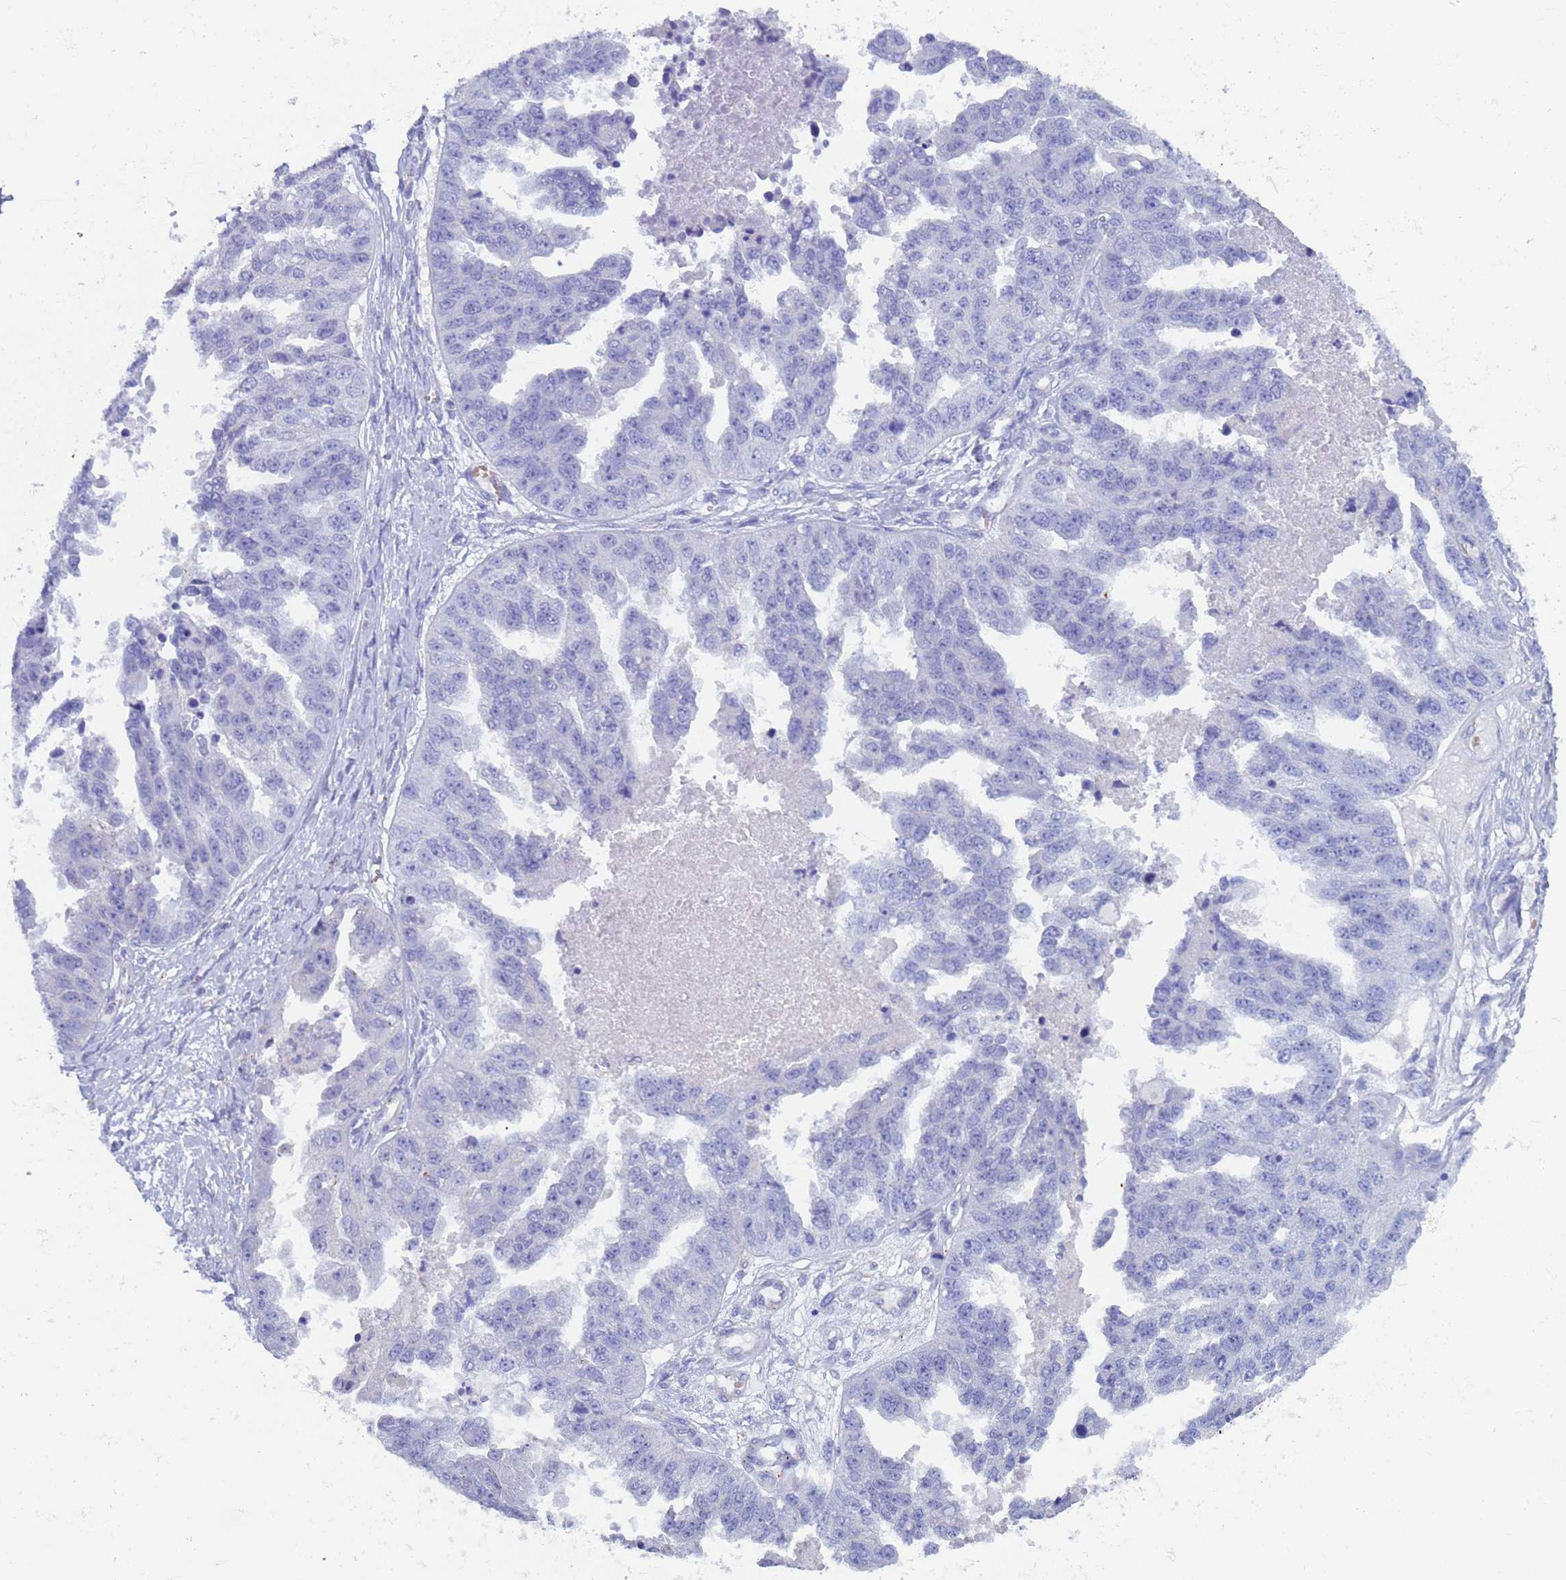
{"staining": {"intensity": "negative", "quantity": "none", "location": "none"}, "tissue": "ovarian cancer", "cell_type": "Tumor cells", "image_type": "cancer", "snomed": [{"axis": "morphology", "description": "Cystadenocarcinoma, serous, NOS"}, {"axis": "topography", "description": "Ovary"}], "caption": "IHC of ovarian serous cystadenocarcinoma reveals no staining in tumor cells.", "gene": "KBTBD3", "patient": {"sex": "female", "age": 58}}